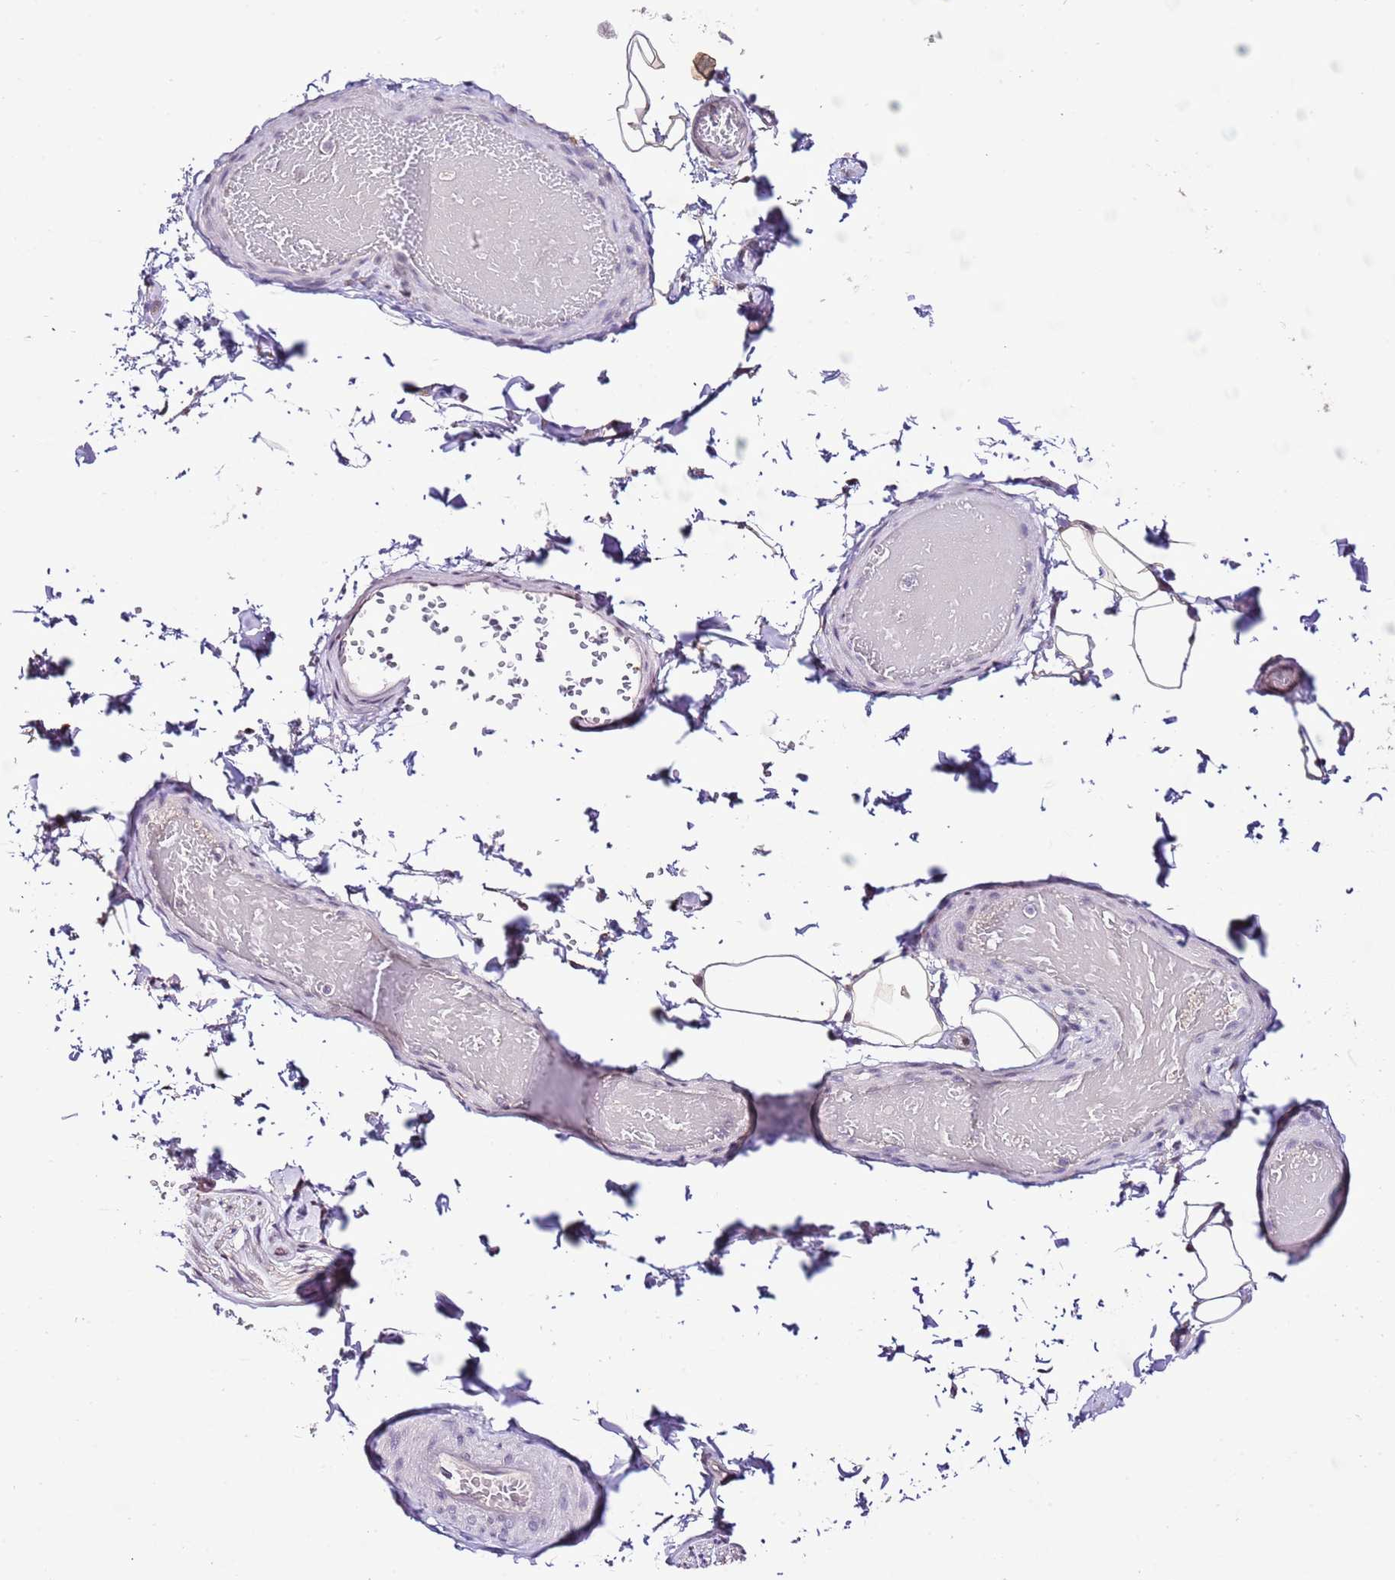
{"staining": {"intensity": "negative", "quantity": "none", "location": "none"}, "tissue": "adipose tissue", "cell_type": "Adipocytes", "image_type": "normal", "snomed": [{"axis": "morphology", "description": "Normal tissue, NOS"}, {"axis": "topography", "description": "Soft tissue"}, {"axis": "topography", "description": "Vascular tissue"}, {"axis": "topography", "description": "Peripheral nerve tissue"}], "caption": "IHC histopathology image of normal adipose tissue stained for a protein (brown), which reveals no expression in adipocytes. (Stains: DAB (3,3'-diaminobenzidine) immunohistochemistry (IHC) with hematoxylin counter stain, Microscopy: brightfield microscopy at high magnification).", "gene": "IZUMO4", "patient": {"sex": "male", "age": 32}}